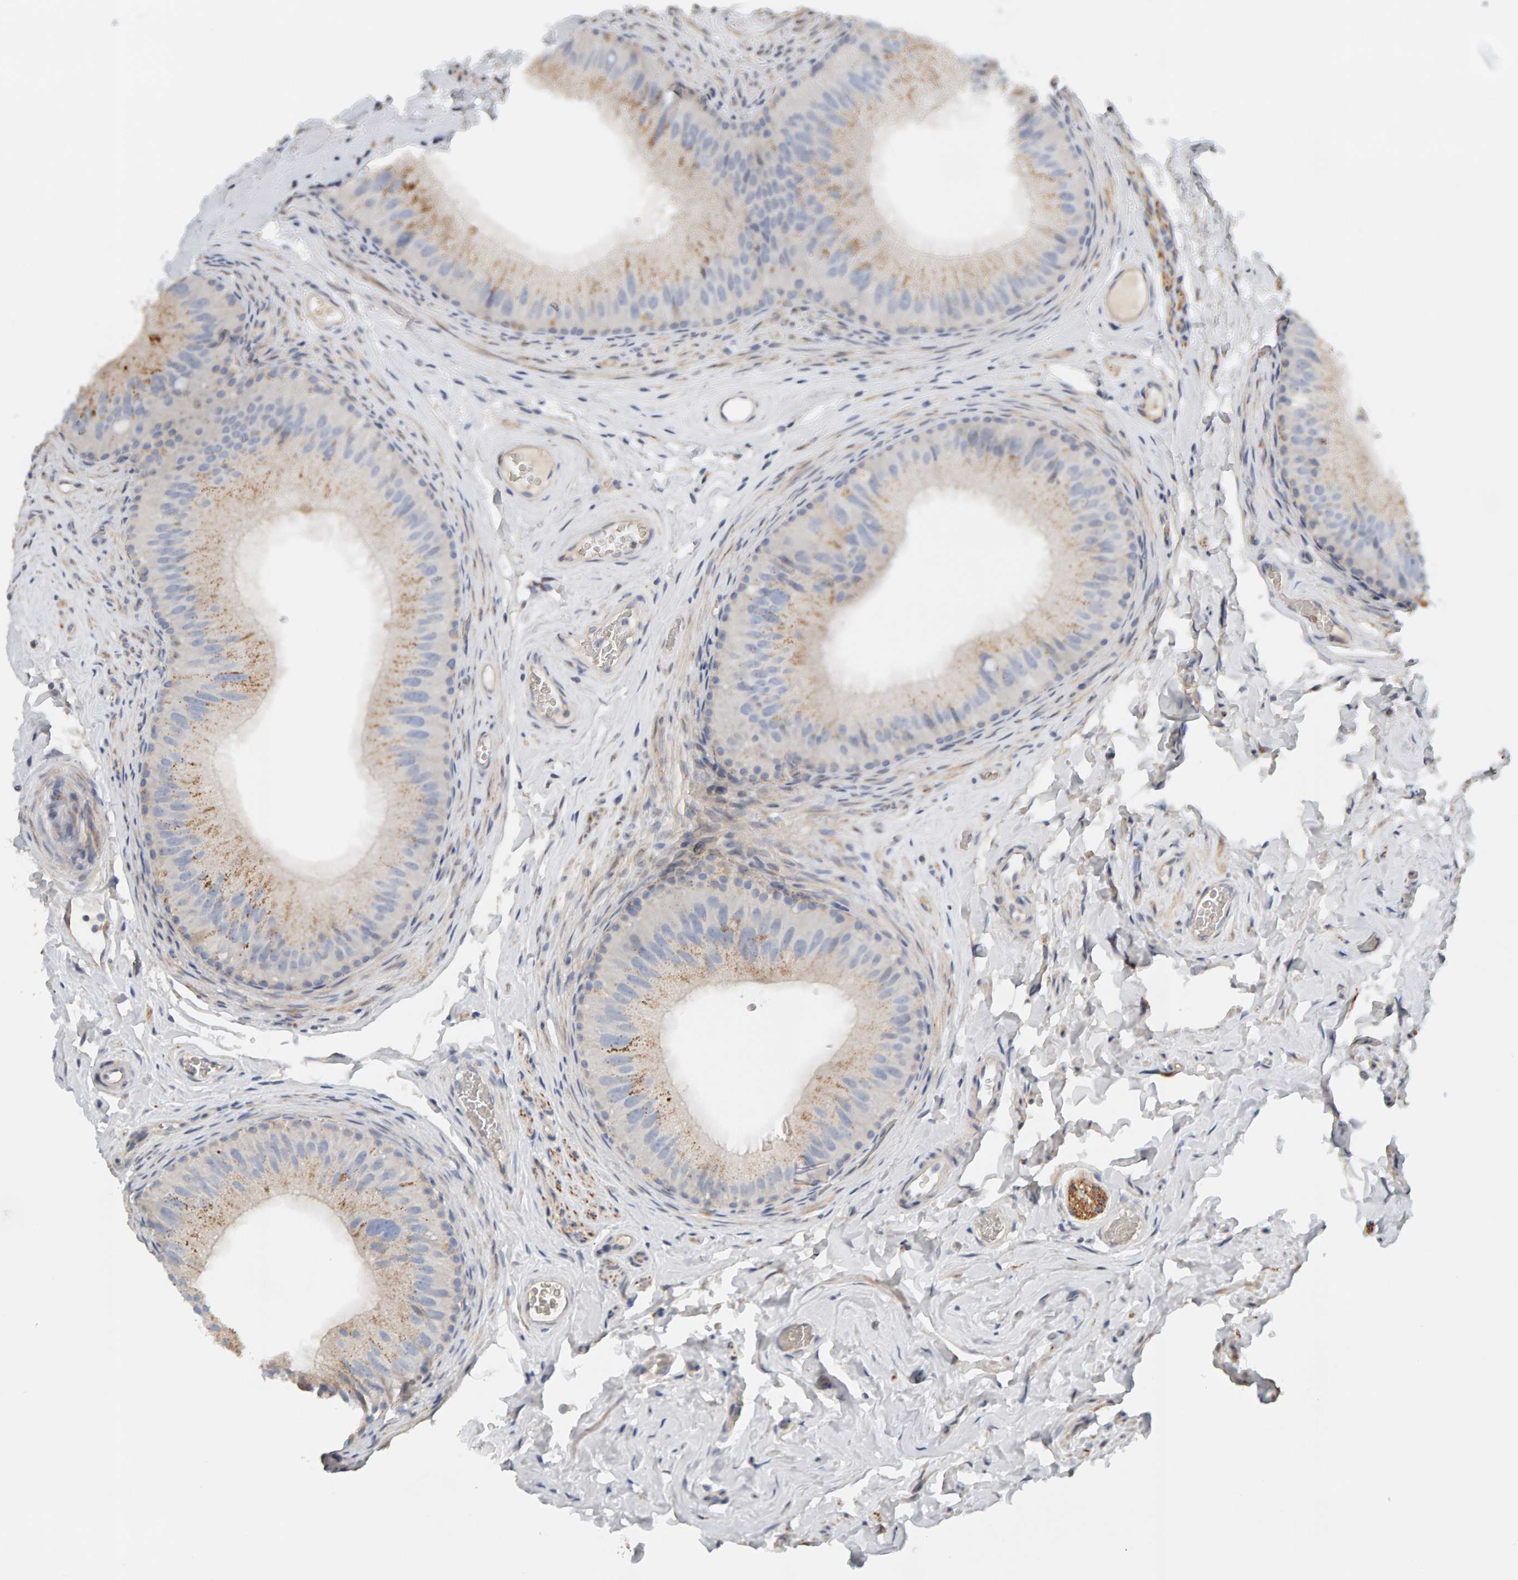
{"staining": {"intensity": "weak", "quantity": "25%-75%", "location": "cytoplasmic/membranous"}, "tissue": "epididymis", "cell_type": "Glandular cells", "image_type": "normal", "snomed": [{"axis": "morphology", "description": "Normal tissue, NOS"}, {"axis": "topography", "description": "Vascular tissue"}, {"axis": "topography", "description": "Epididymis"}], "caption": "Epididymis stained for a protein displays weak cytoplasmic/membranous positivity in glandular cells. The staining was performed using DAB to visualize the protein expression in brown, while the nuclei were stained in blue with hematoxylin (Magnification: 20x).", "gene": "IPPK", "patient": {"sex": "male", "age": 49}}